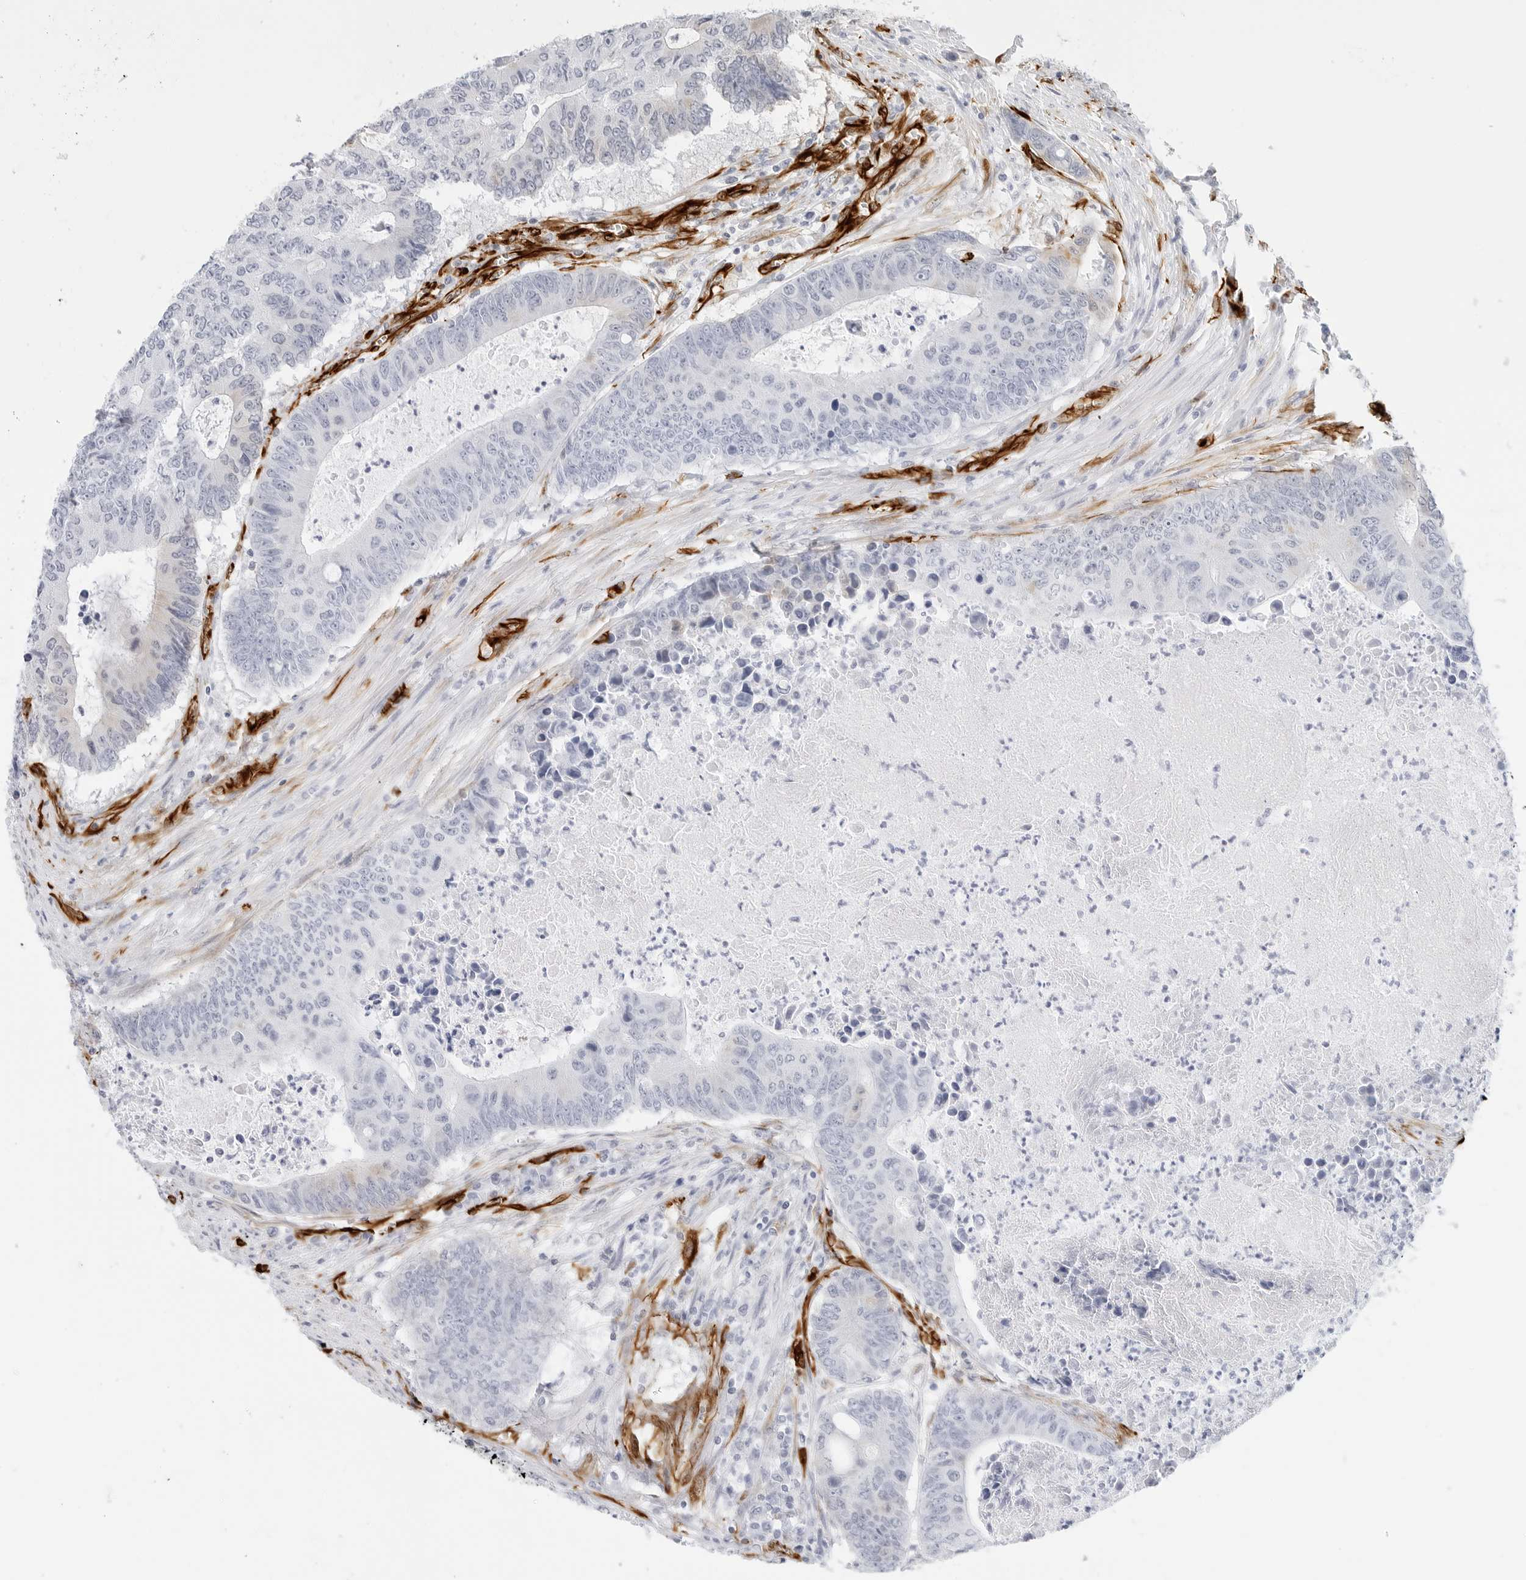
{"staining": {"intensity": "negative", "quantity": "none", "location": "none"}, "tissue": "colorectal cancer", "cell_type": "Tumor cells", "image_type": "cancer", "snomed": [{"axis": "morphology", "description": "Adenocarcinoma, NOS"}, {"axis": "topography", "description": "Colon"}], "caption": "The immunohistochemistry photomicrograph has no significant staining in tumor cells of colorectal adenocarcinoma tissue. Brightfield microscopy of IHC stained with DAB (3,3'-diaminobenzidine) (brown) and hematoxylin (blue), captured at high magnification.", "gene": "NES", "patient": {"sex": "male", "age": 87}}